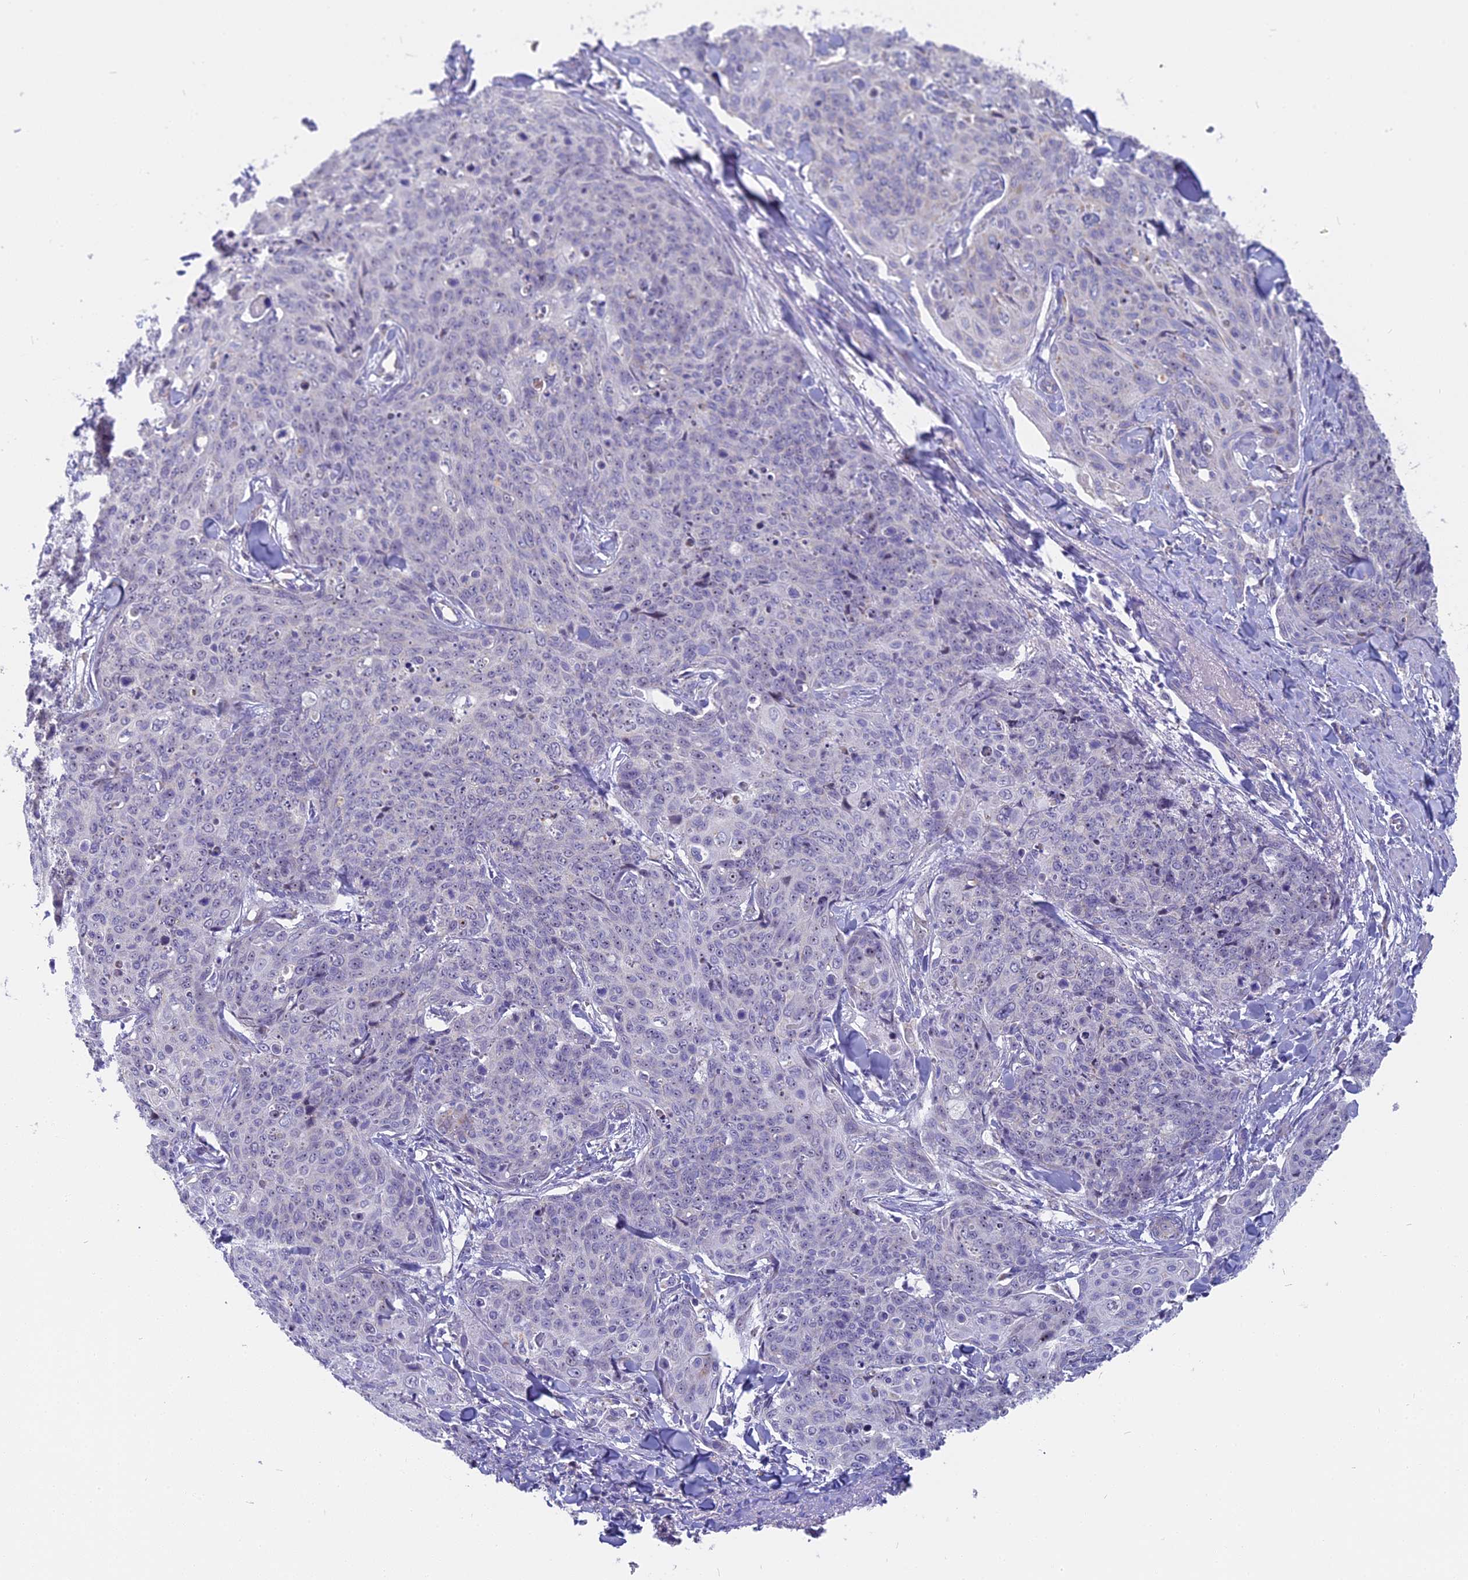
{"staining": {"intensity": "negative", "quantity": "none", "location": "none"}, "tissue": "skin cancer", "cell_type": "Tumor cells", "image_type": "cancer", "snomed": [{"axis": "morphology", "description": "Squamous cell carcinoma, NOS"}, {"axis": "topography", "description": "Skin"}, {"axis": "topography", "description": "Vulva"}], "caption": "A micrograph of skin squamous cell carcinoma stained for a protein demonstrates no brown staining in tumor cells.", "gene": "DTWD1", "patient": {"sex": "female", "age": 85}}